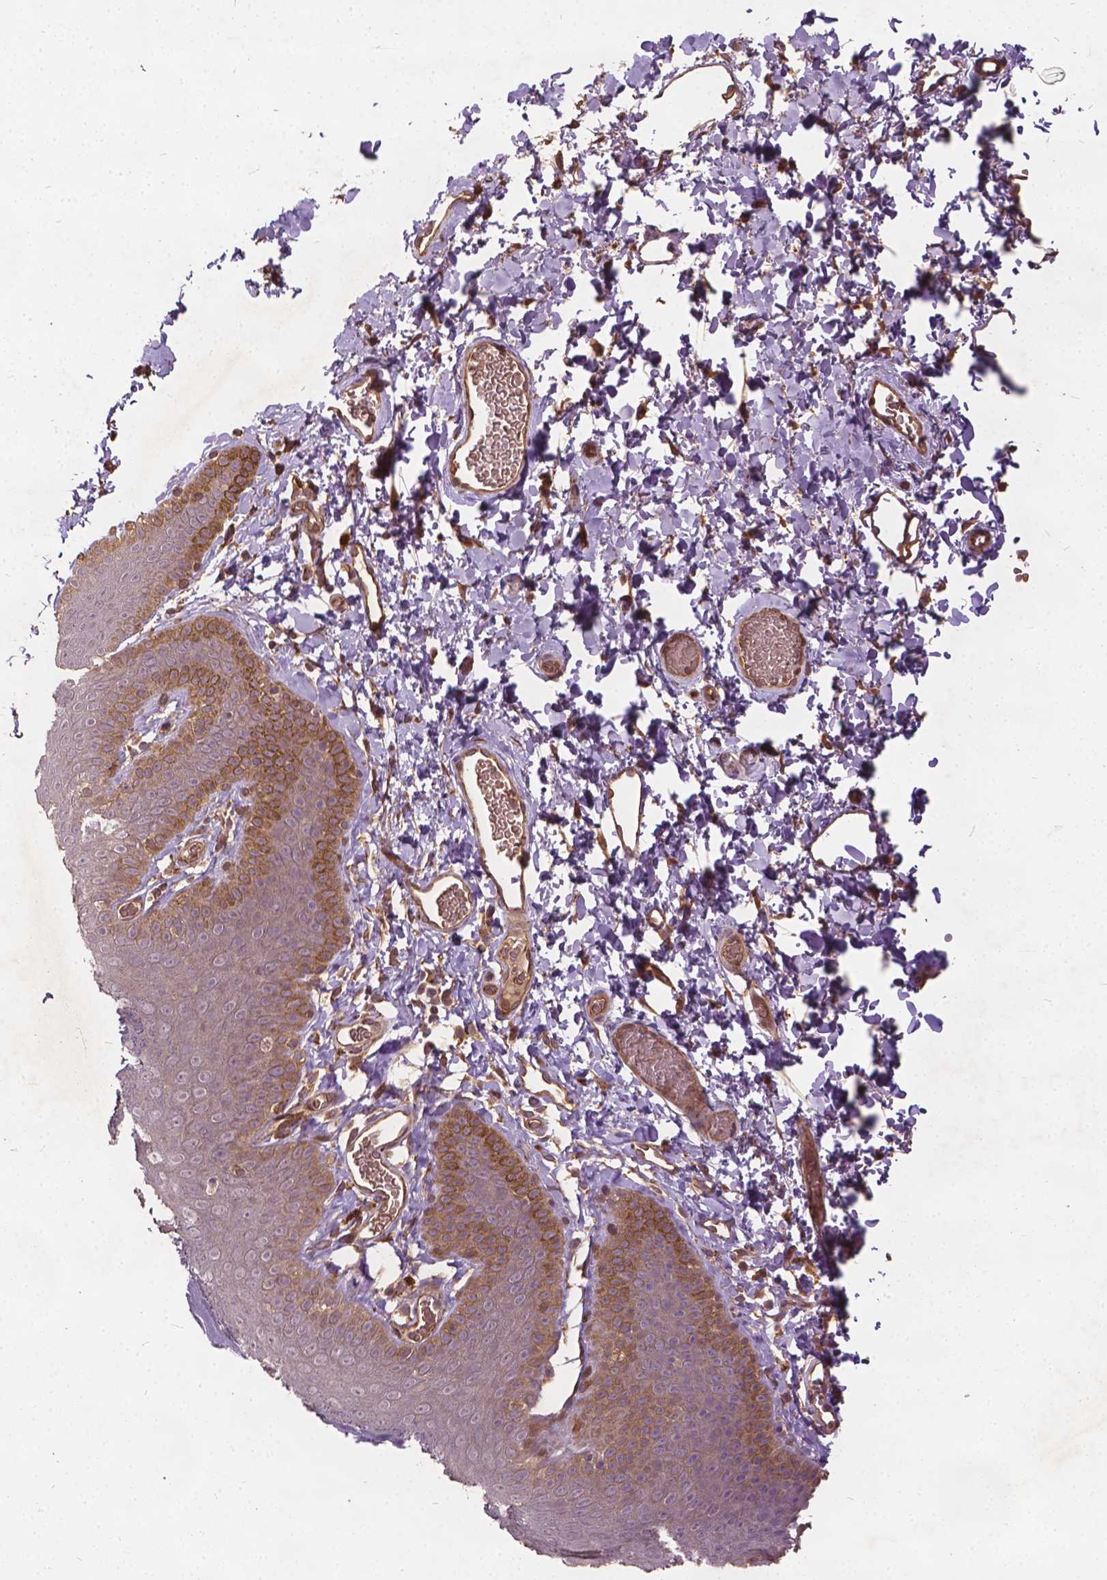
{"staining": {"intensity": "moderate", "quantity": "25%-75%", "location": "cytoplasmic/membranous"}, "tissue": "skin", "cell_type": "Epidermal cells", "image_type": "normal", "snomed": [{"axis": "morphology", "description": "Normal tissue, NOS"}, {"axis": "topography", "description": "Anal"}], "caption": "Epidermal cells show moderate cytoplasmic/membranous staining in about 25%-75% of cells in normal skin. The staining is performed using DAB brown chromogen to label protein expression. The nuclei are counter-stained blue using hematoxylin.", "gene": "UBXN2A", "patient": {"sex": "male", "age": 53}}